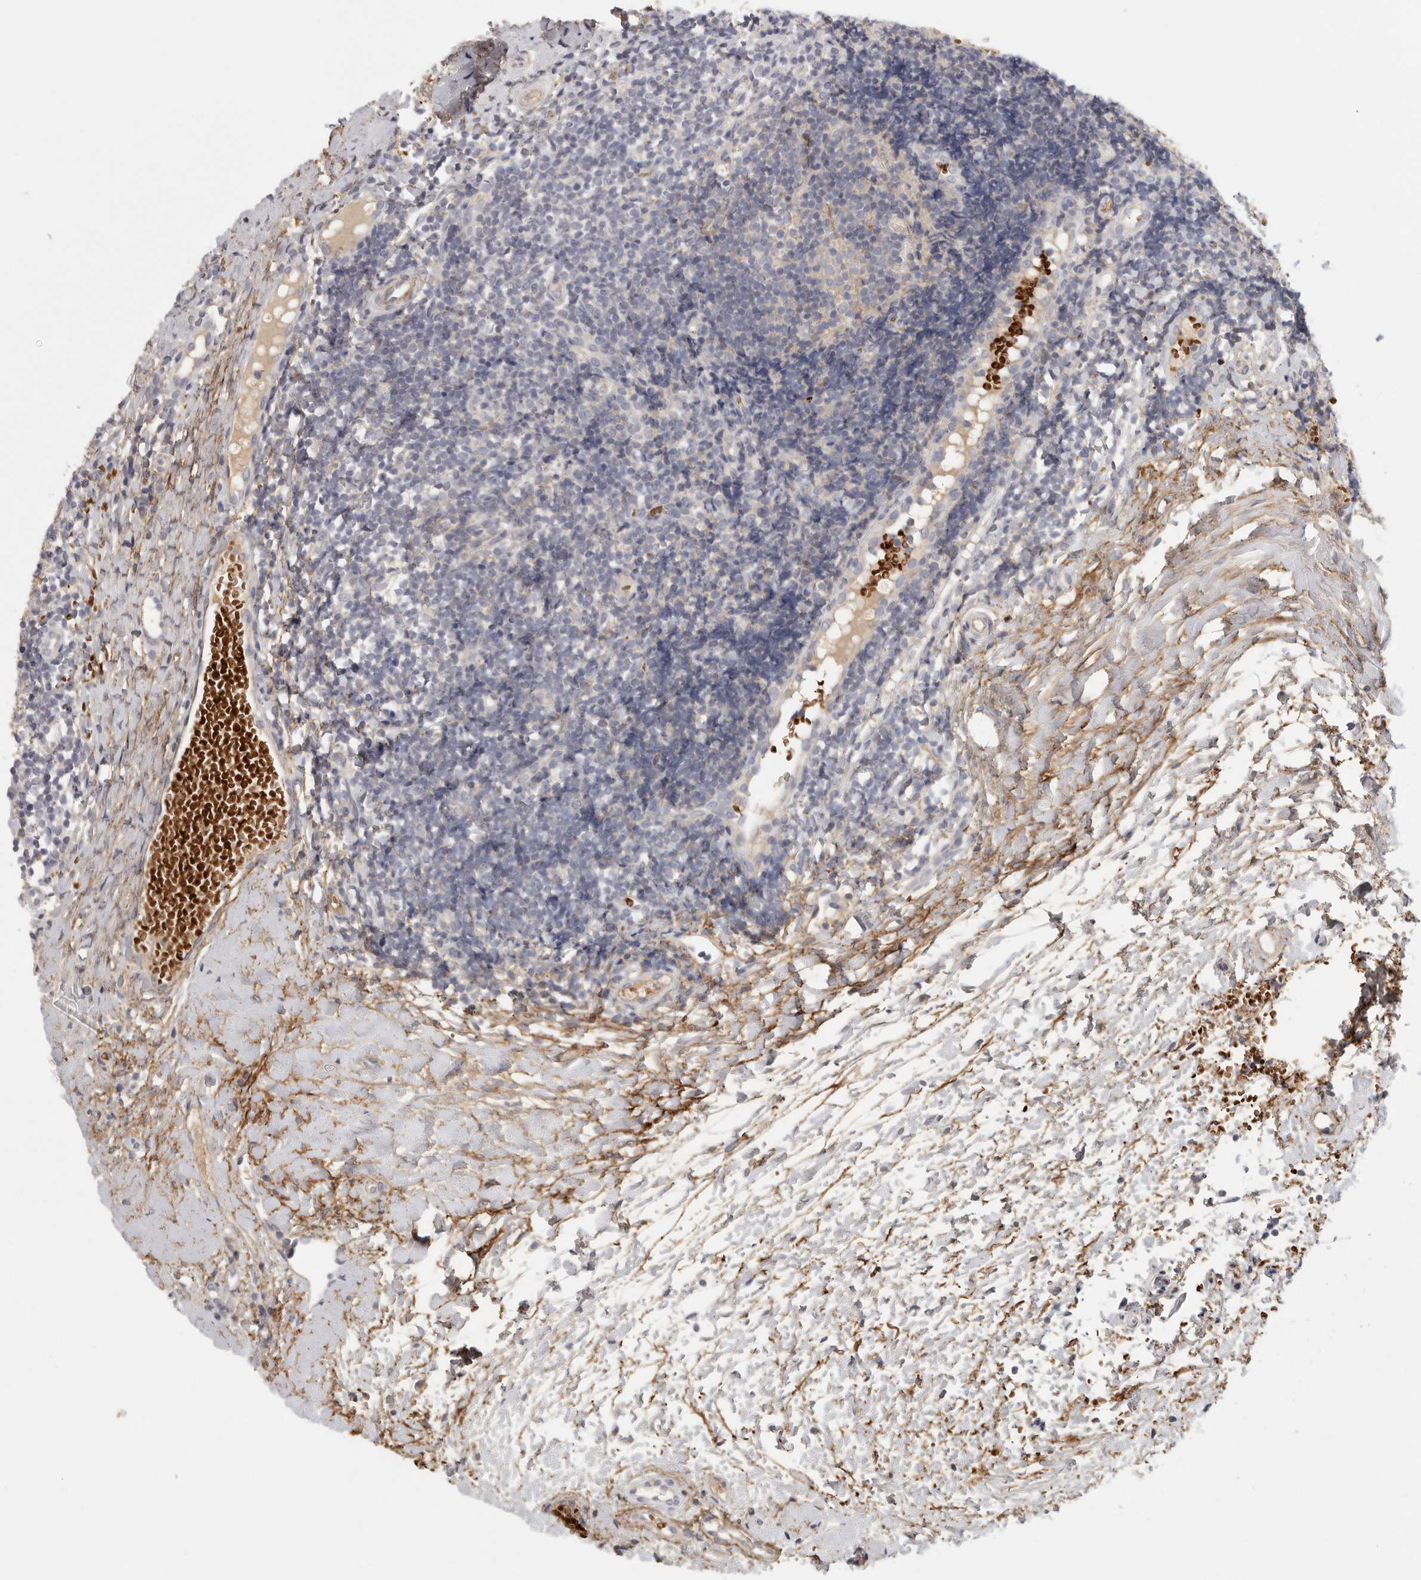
{"staining": {"intensity": "moderate", "quantity": "25%-75%", "location": "cytoplasmic/membranous"}, "tissue": "tonsil", "cell_type": "Germinal center cells", "image_type": "normal", "snomed": [{"axis": "morphology", "description": "Normal tissue, NOS"}, {"axis": "topography", "description": "Tonsil"}], "caption": "Immunohistochemistry (IHC) staining of normal tonsil, which shows medium levels of moderate cytoplasmic/membranous positivity in about 25%-75% of germinal center cells indicating moderate cytoplasmic/membranous protein positivity. The staining was performed using DAB (brown) for protein detection and nuclei were counterstained in hematoxylin (blue).", "gene": "CFAP298", "patient": {"sex": "female", "age": 19}}